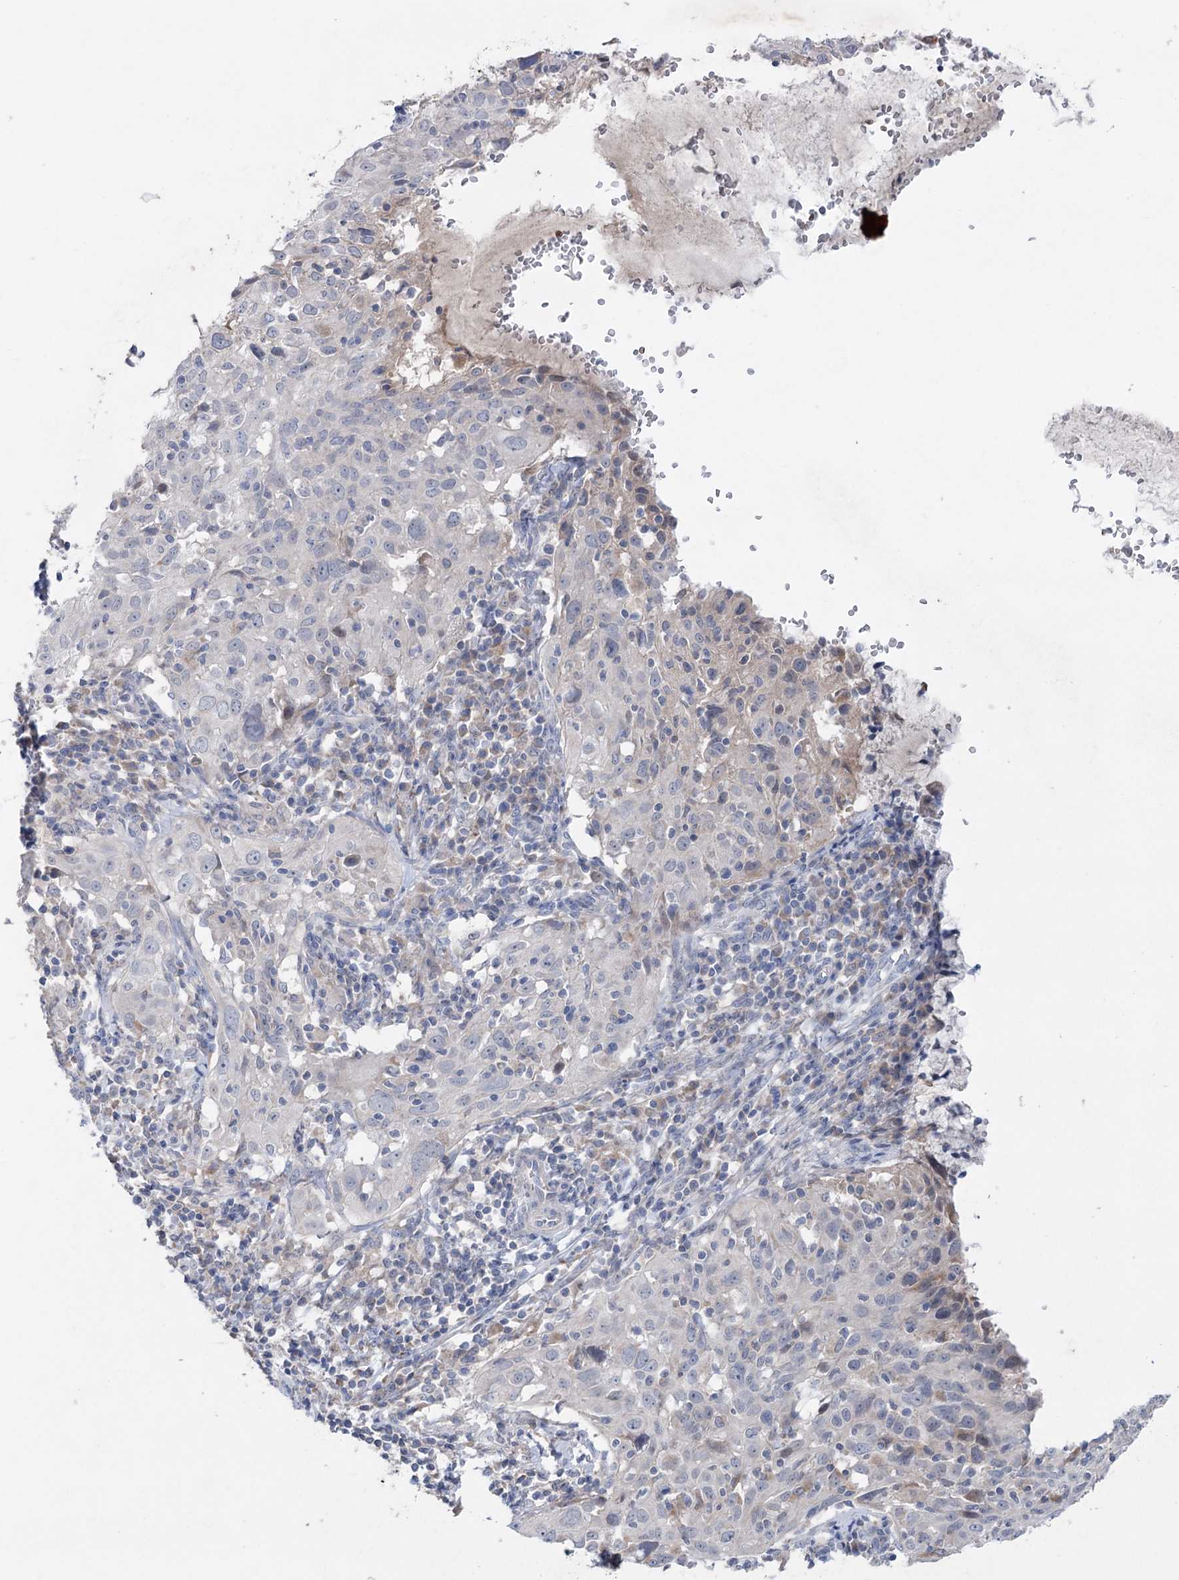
{"staining": {"intensity": "negative", "quantity": "none", "location": "none"}, "tissue": "cervical cancer", "cell_type": "Tumor cells", "image_type": "cancer", "snomed": [{"axis": "morphology", "description": "Squamous cell carcinoma, NOS"}, {"axis": "topography", "description": "Cervix"}], "caption": "Tumor cells show no significant positivity in cervical cancer.", "gene": "MTCH2", "patient": {"sex": "female", "age": 31}}